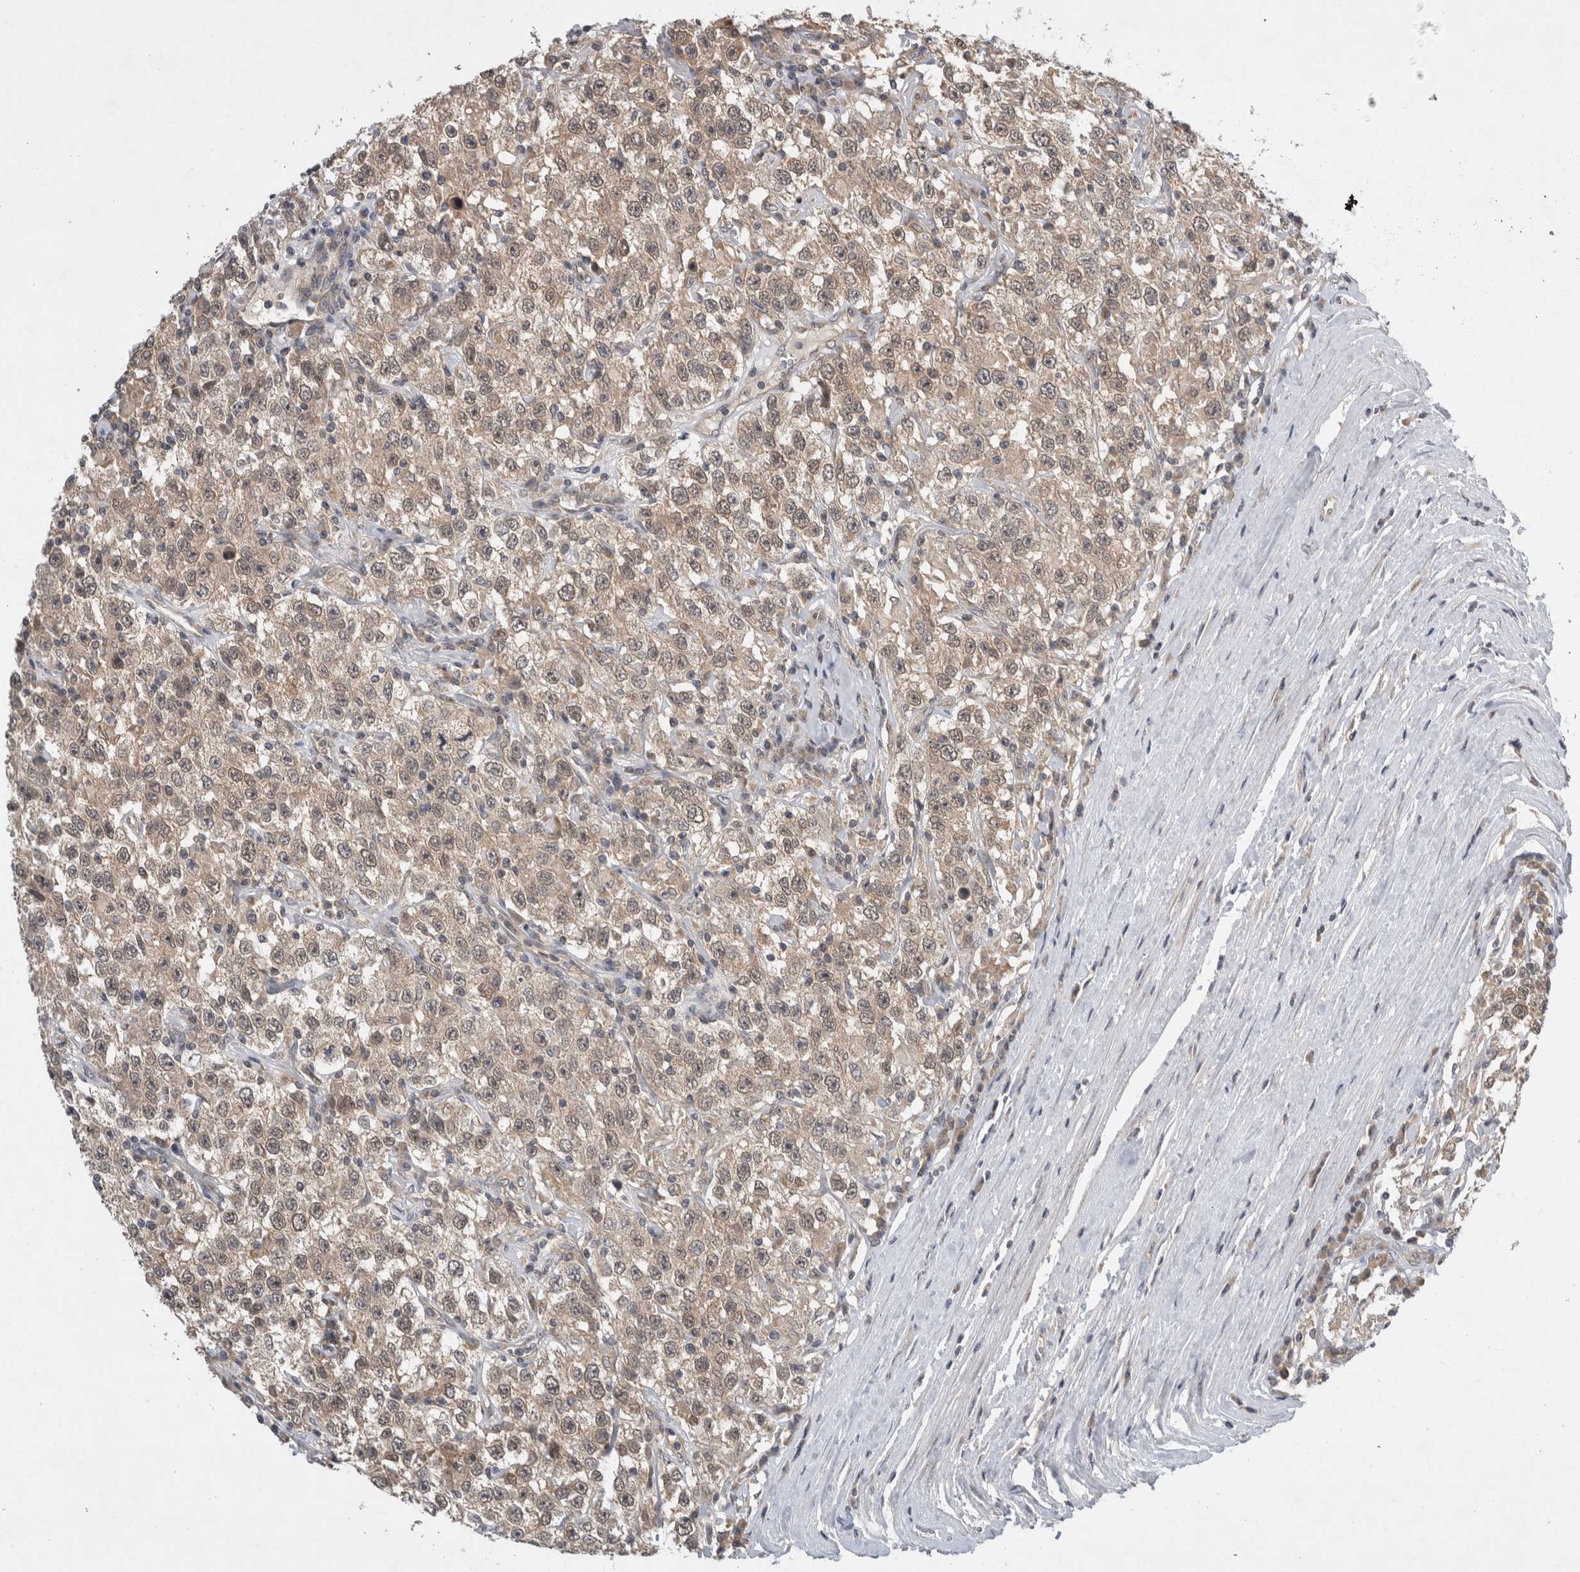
{"staining": {"intensity": "weak", "quantity": ">75%", "location": "cytoplasmic/membranous"}, "tissue": "testis cancer", "cell_type": "Tumor cells", "image_type": "cancer", "snomed": [{"axis": "morphology", "description": "Seminoma, NOS"}, {"axis": "topography", "description": "Testis"}], "caption": "High-power microscopy captured an immunohistochemistry photomicrograph of seminoma (testis), revealing weak cytoplasmic/membranous expression in approximately >75% of tumor cells.", "gene": "AASDHPPT", "patient": {"sex": "male", "age": 41}}